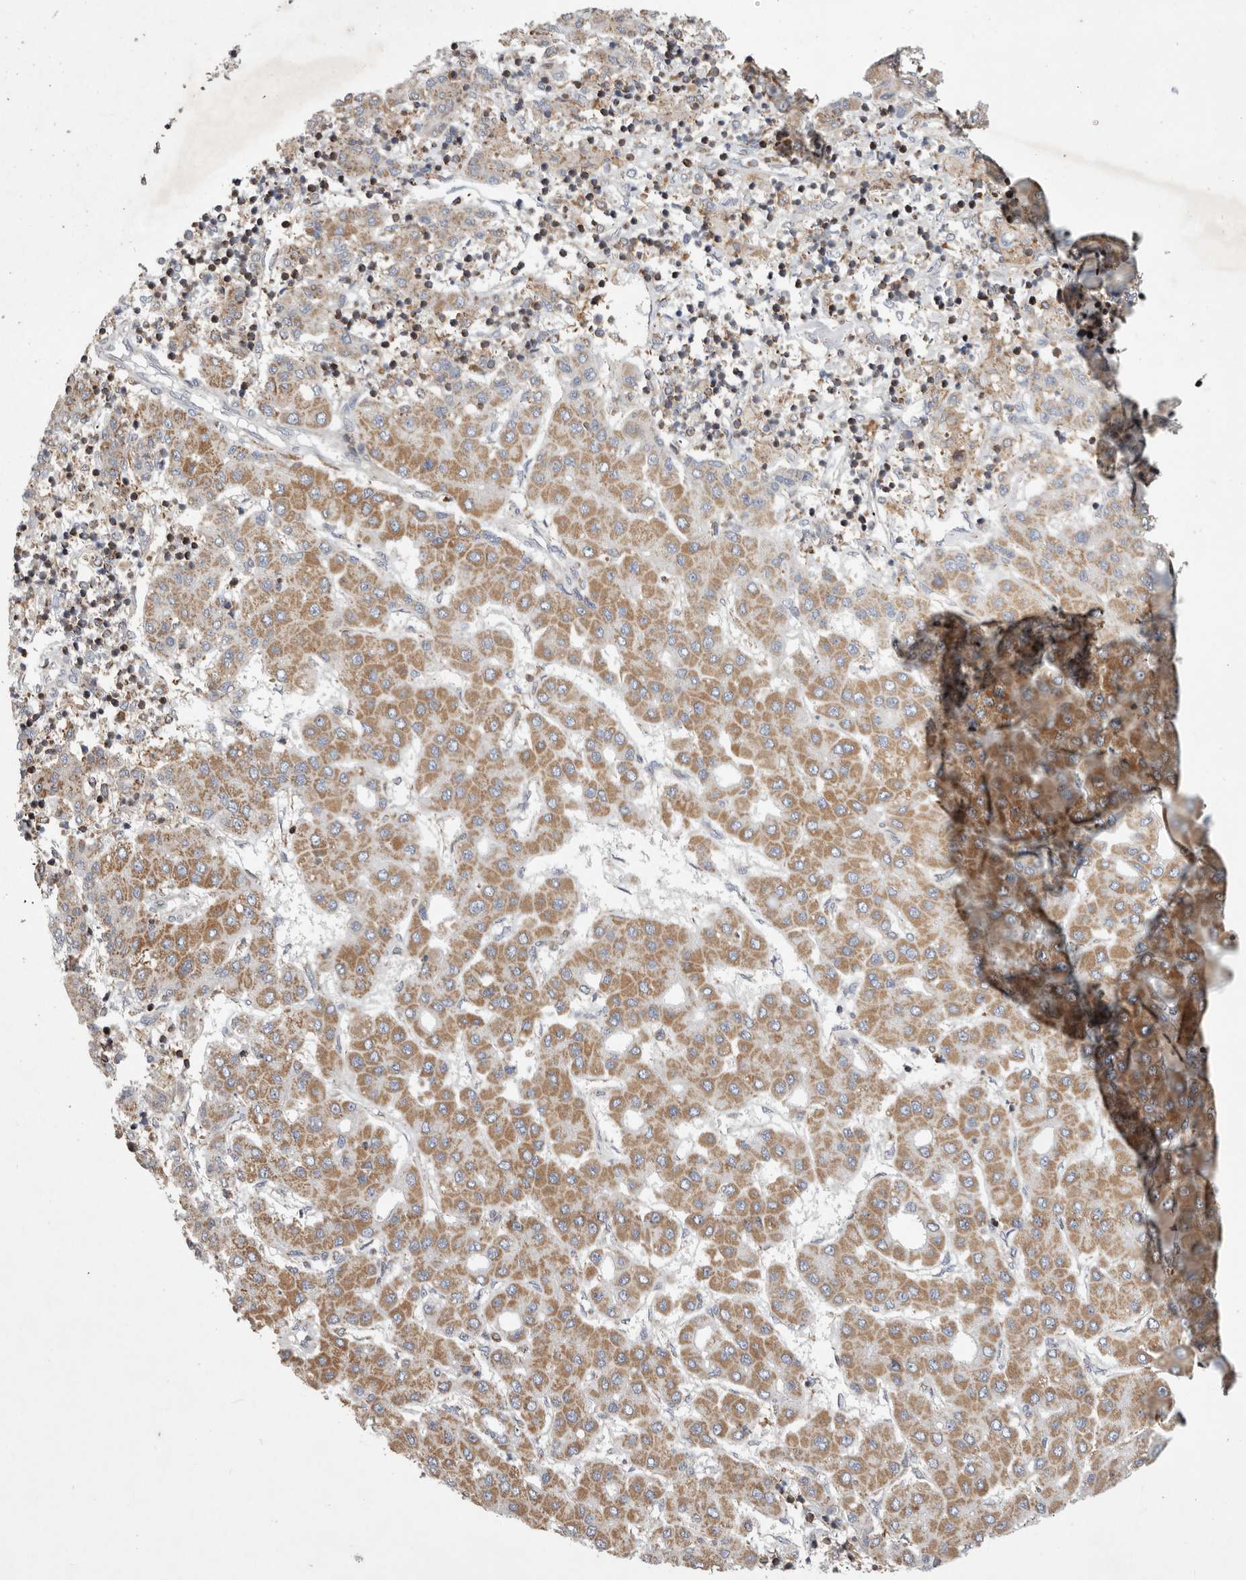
{"staining": {"intensity": "moderate", "quantity": ">75%", "location": "cytoplasmic/membranous"}, "tissue": "liver cancer", "cell_type": "Tumor cells", "image_type": "cancer", "snomed": [{"axis": "morphology", "description": "Carcinoma, Hepatocellular, NOS"}, {"axis": "topography", "description": "Liver"}], "caption": "This is a histology image of immunohistochemistry (IHC) staining of liver hepatocellular carcinoma, which shows moderate positivity in the cytoplasmic/membranous of tumor cells.", "gene": "MPZL1", "patient": {"sex": "male", "age": 65}}